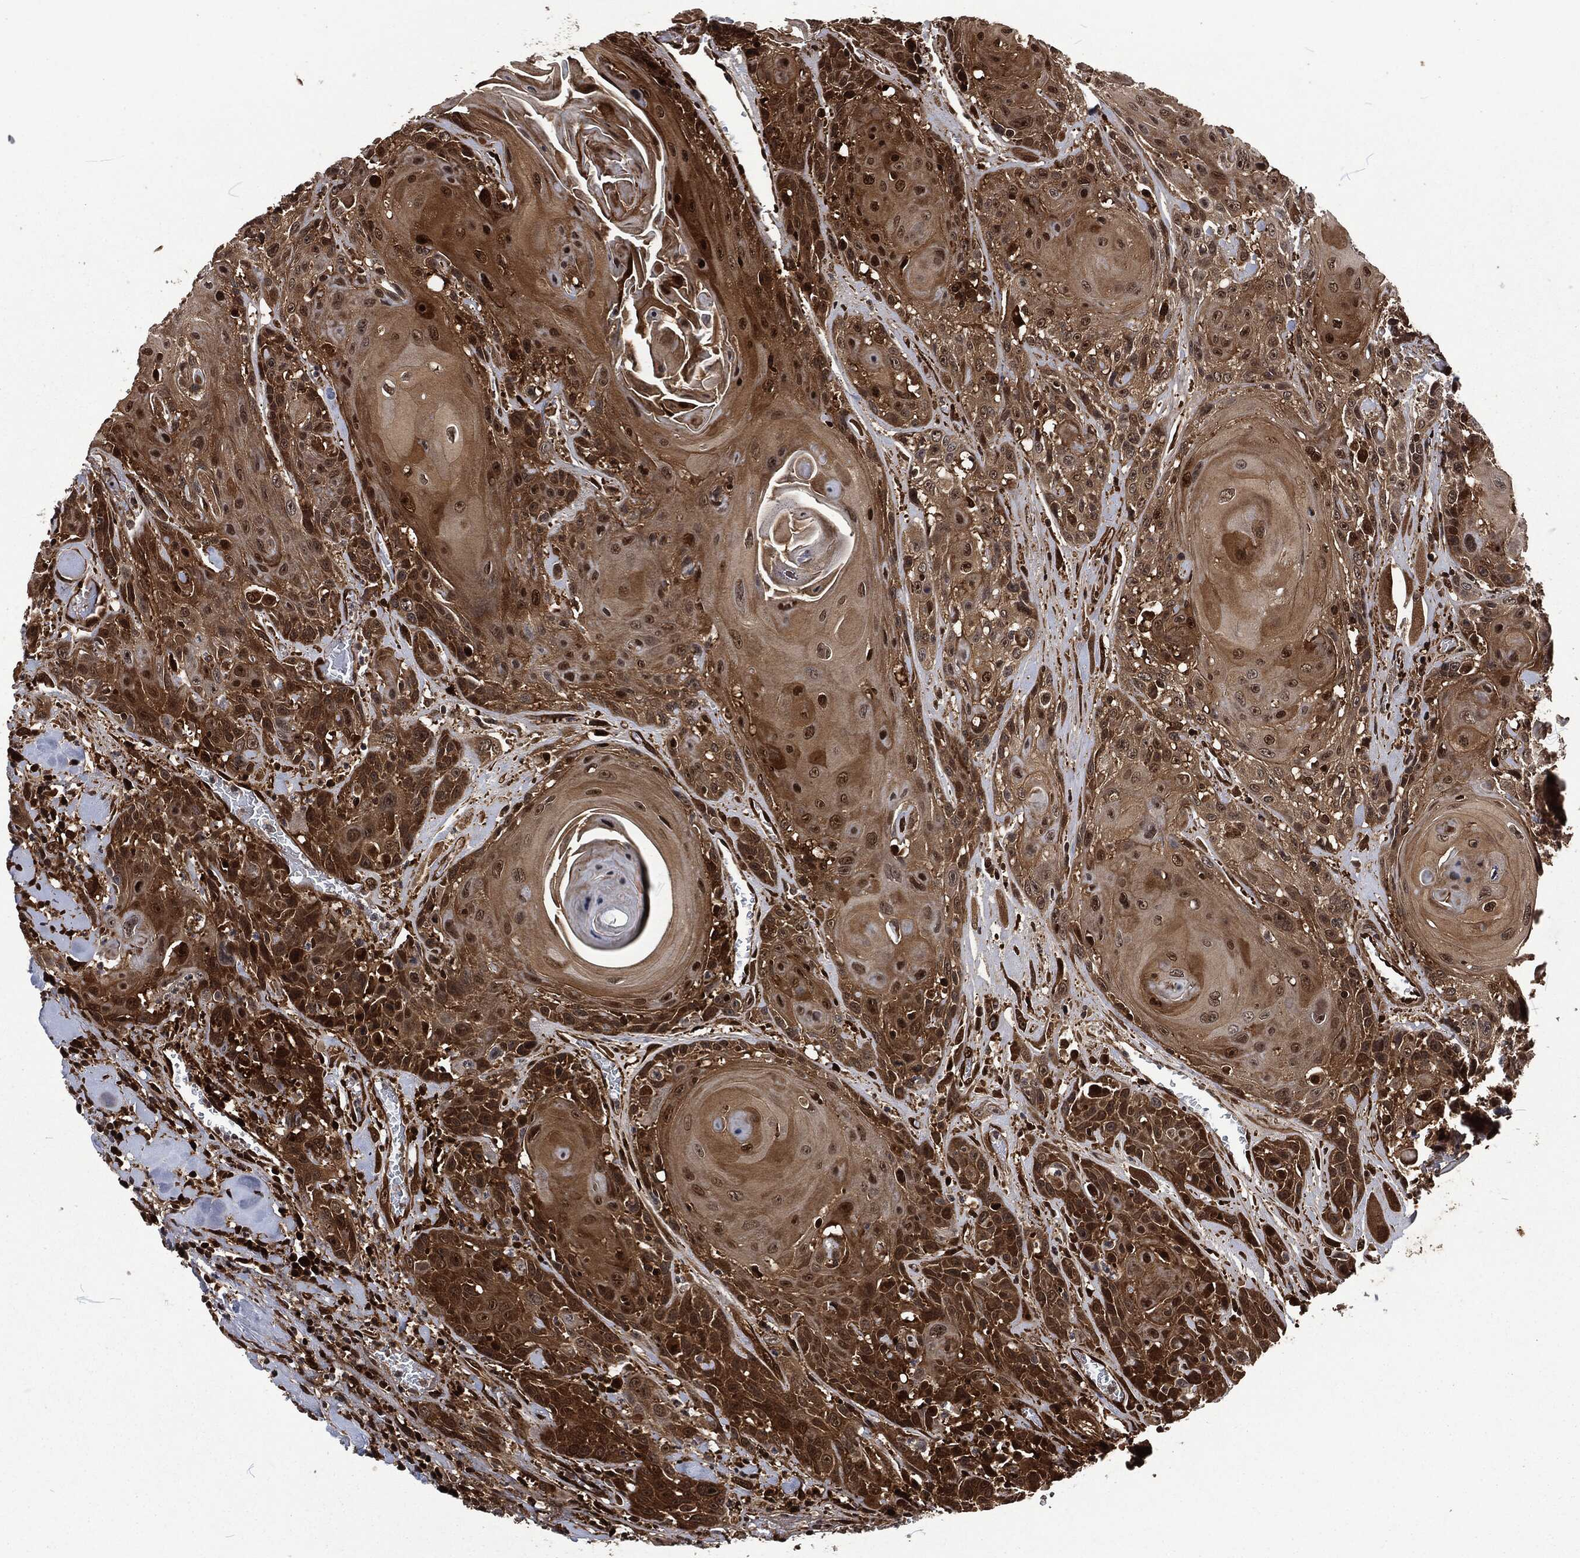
{"staining": {"intensity": "moderate", "quantity": "25%-75%", "location": "cytoplasmic/membranous"}, "tissue": "head and neck cancer", "cell_type": "Tumor cells", "image_type": "cancer", "snomed": [{"axis": "morphology", "description": "Squamous cell carcinoma, NOS"}, {"axis": "topography", "description": "Head-Neck"}], "caption": "A brown stain shows moderate cytoplasmic/membranous staining of a protein in head and neck cancer (squamous cell carcinoma) tumor cells.", "gene": "CMPK2", "patient": {"sex": "female", "age": 59}}